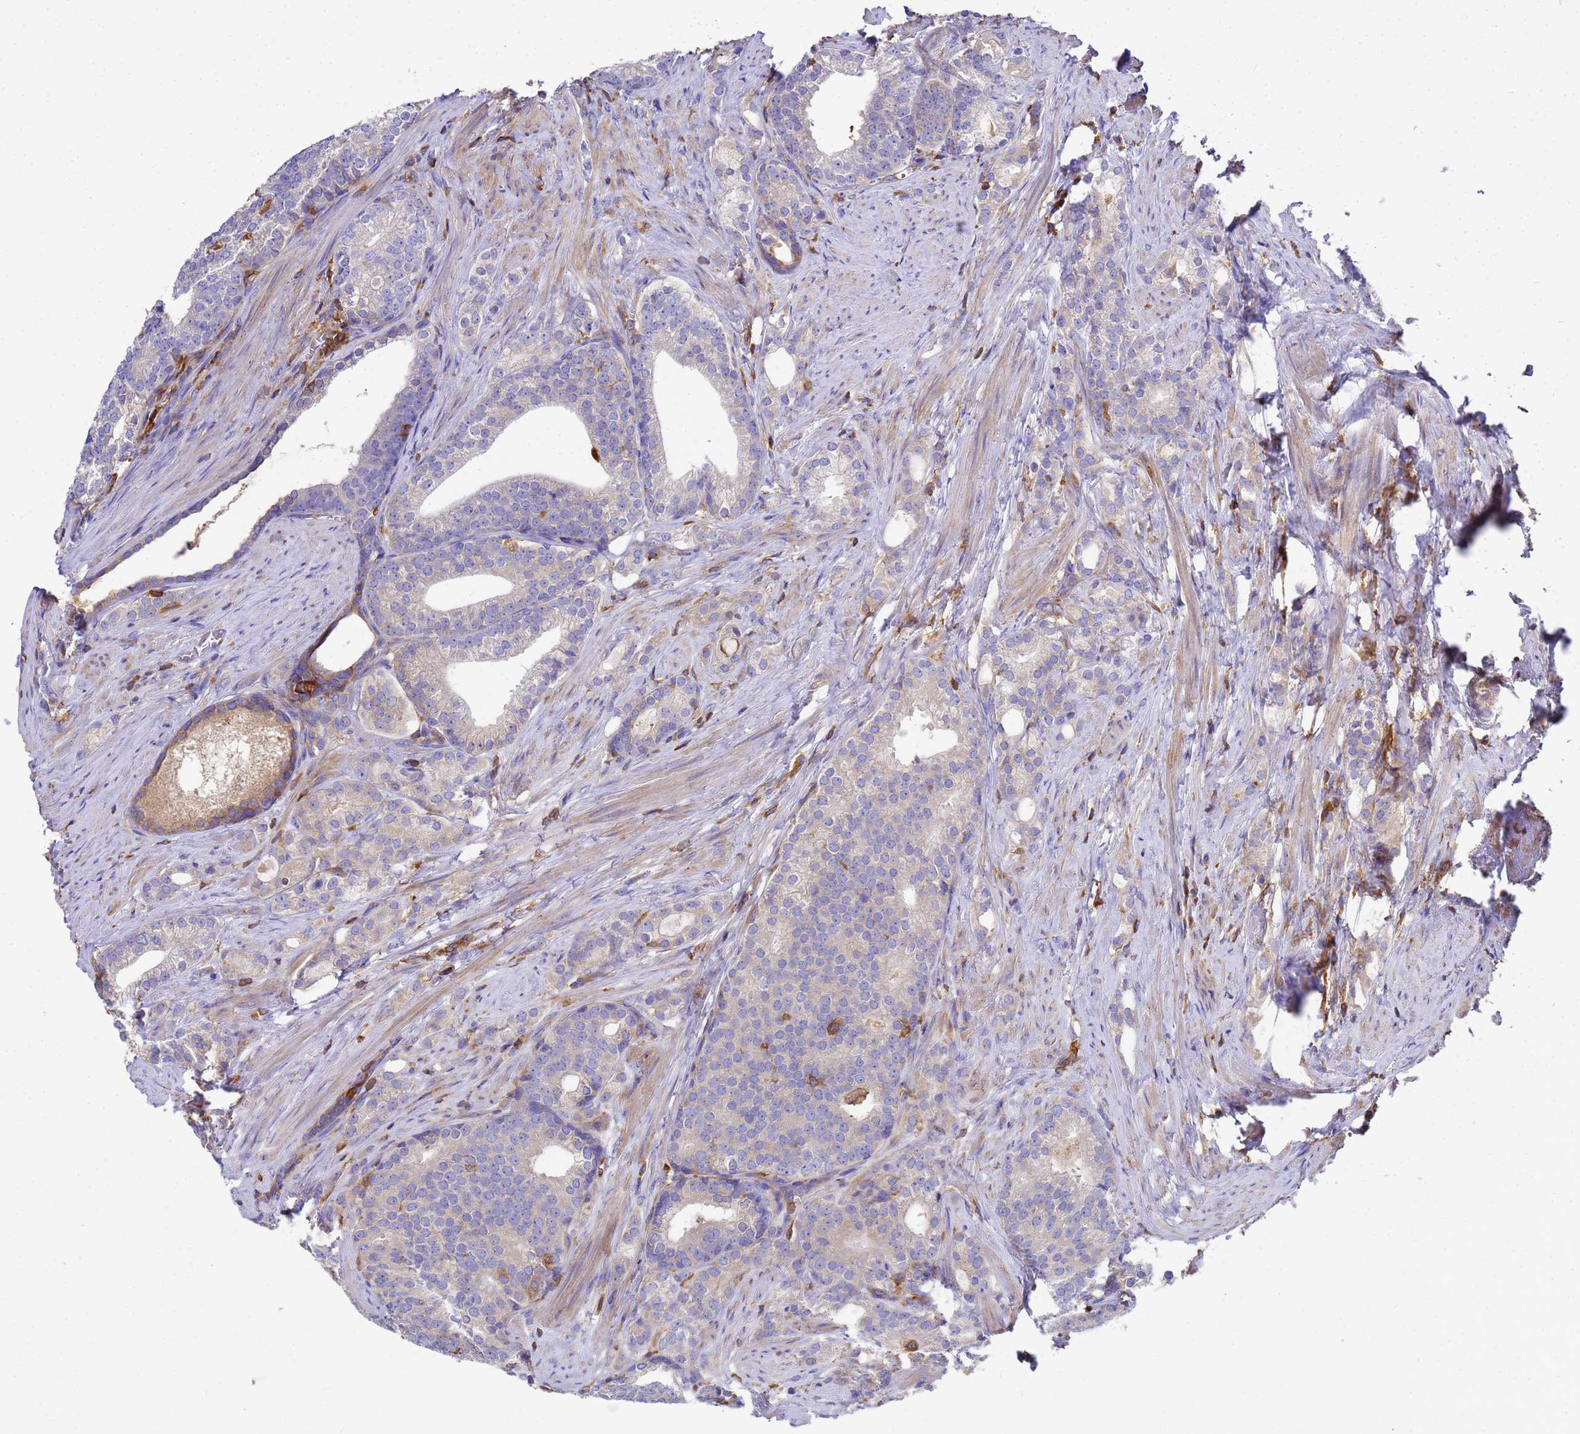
{"staining": {"intensity": "weak", "quantity": "<25%", "location": "cytoplasmic/membranous"}, "tissue": "prostate cancer", "cell_type": "Tumor cells", "image_type": "cancer", "snomed": [{"axis": "morphology", "description": "Adenocarcinoma, Low grade"}, {"axis": "topography", "description": "Prostate"}], "caption": "The immunohistochemistry image has no significant staining in tumor cells of prostate cancer tissue.", "gene": "ZNF235", "patient": {"sex": "male", "age": 71}}